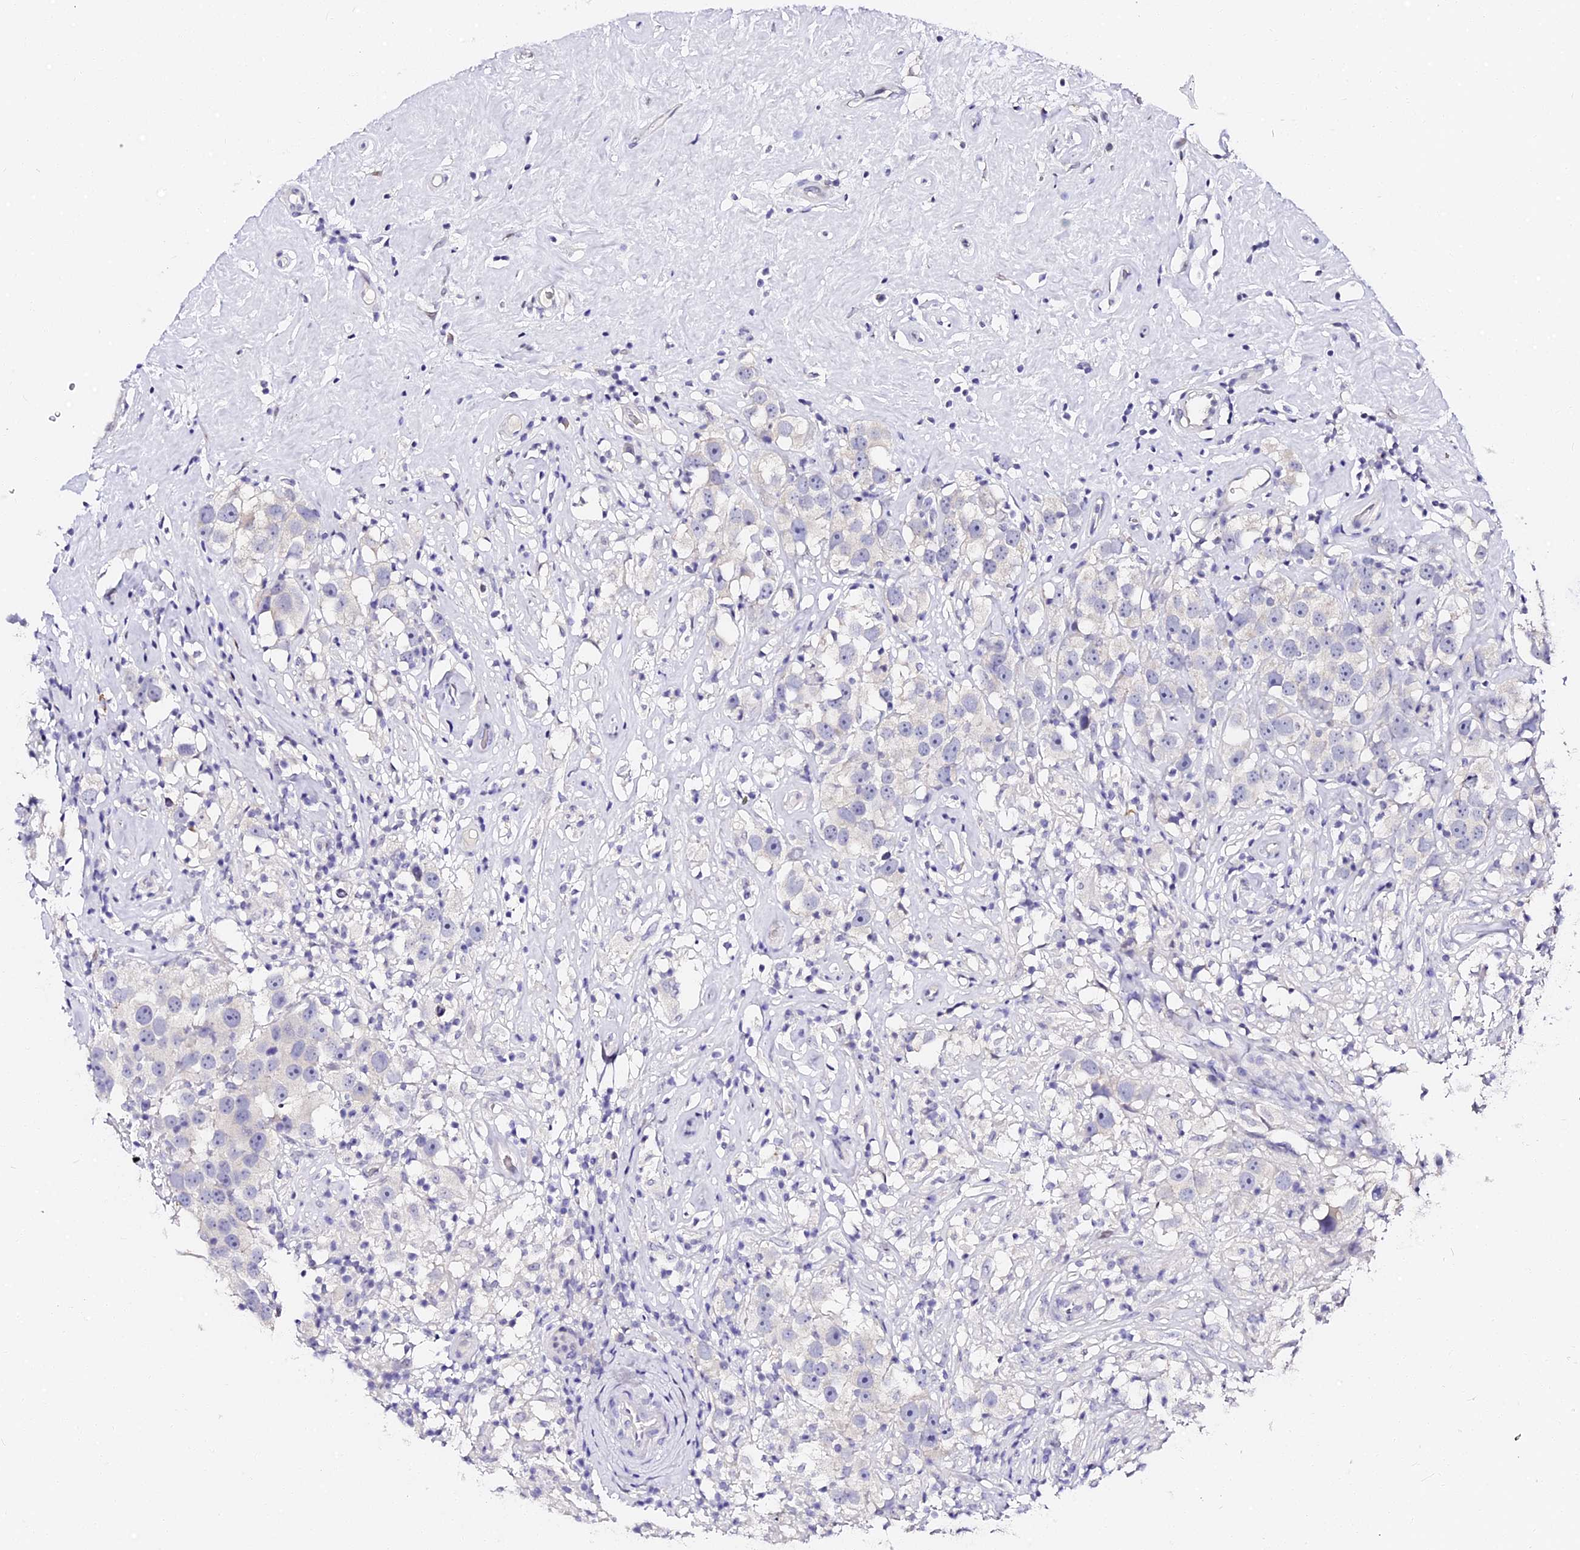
{"staining": {"intensity": "negative", "quantity": "none", "location": "none"}, "tissue": "testis cancer", "cell_type": "Tumor cells", "image_type": "cancer", "snomed": [{"axis": "morphology", "description": "Seminoma, NOS"}, {"axis": "topography", "description": "Testis"}], "caption": "Immunohistochemistry histopathology image of neoplastic tissue: testis cancer stained with DAB (3,3'-diaminobenzidine) demonstrates no significant protein positivity in tumor cells.", "gene": "VPS33B", "patient": {"sex": "male", "age": 49}}